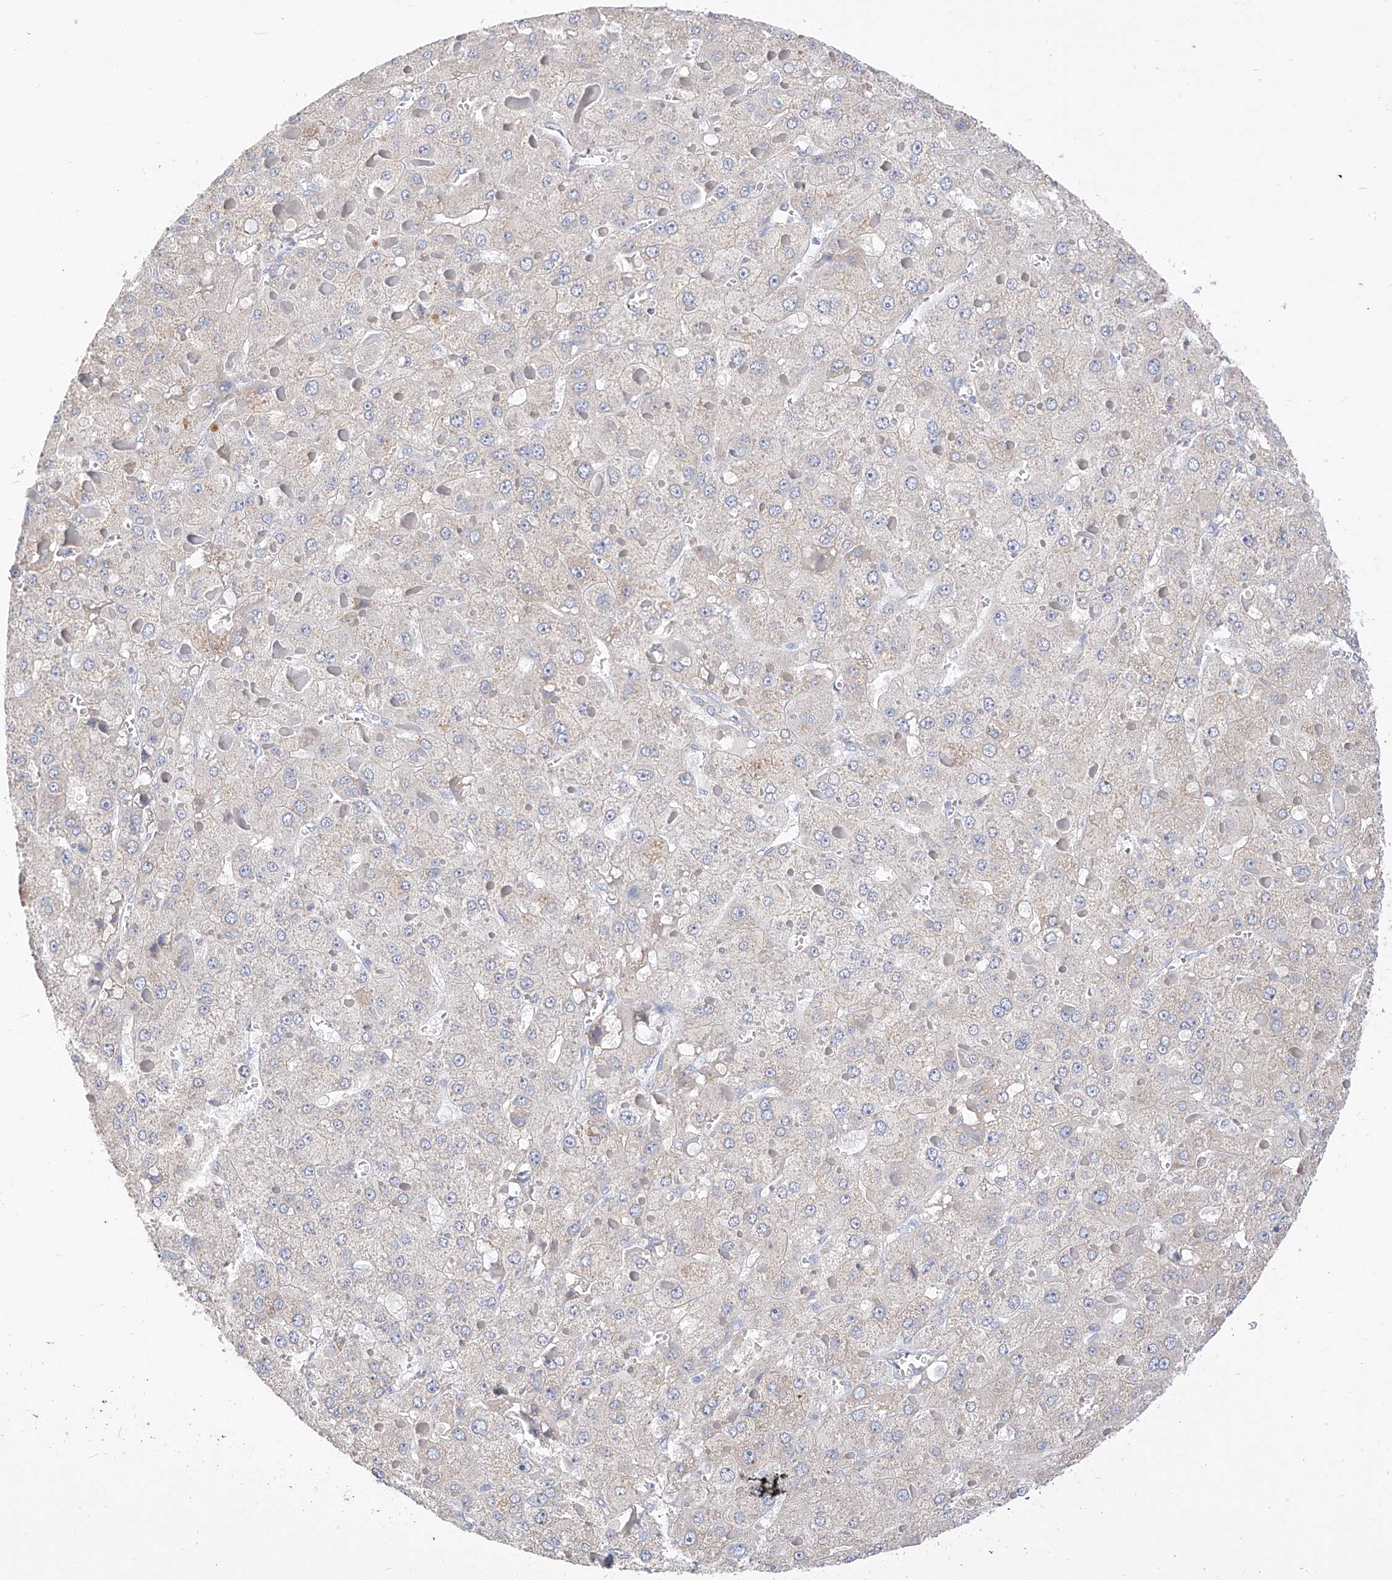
{"staining": {"intensity": "negative", "quantity": "none", "location": "none"}, "tissue": "liver cancer", "cell_type": "Tumor cells", "image_type": "cancer", "snomed": [{"axis": "morphology", "description": "Carcinoma, Hepatocellular, NOS"}, {"axis": "topography", "description": "Liver"}], "caption": "A histopathology image of human hepatocellular carcinoma (liver) is negative for staining in tumor cells.", "gene": "RASA2", "patient": {"sex": "female", "age": 73}}